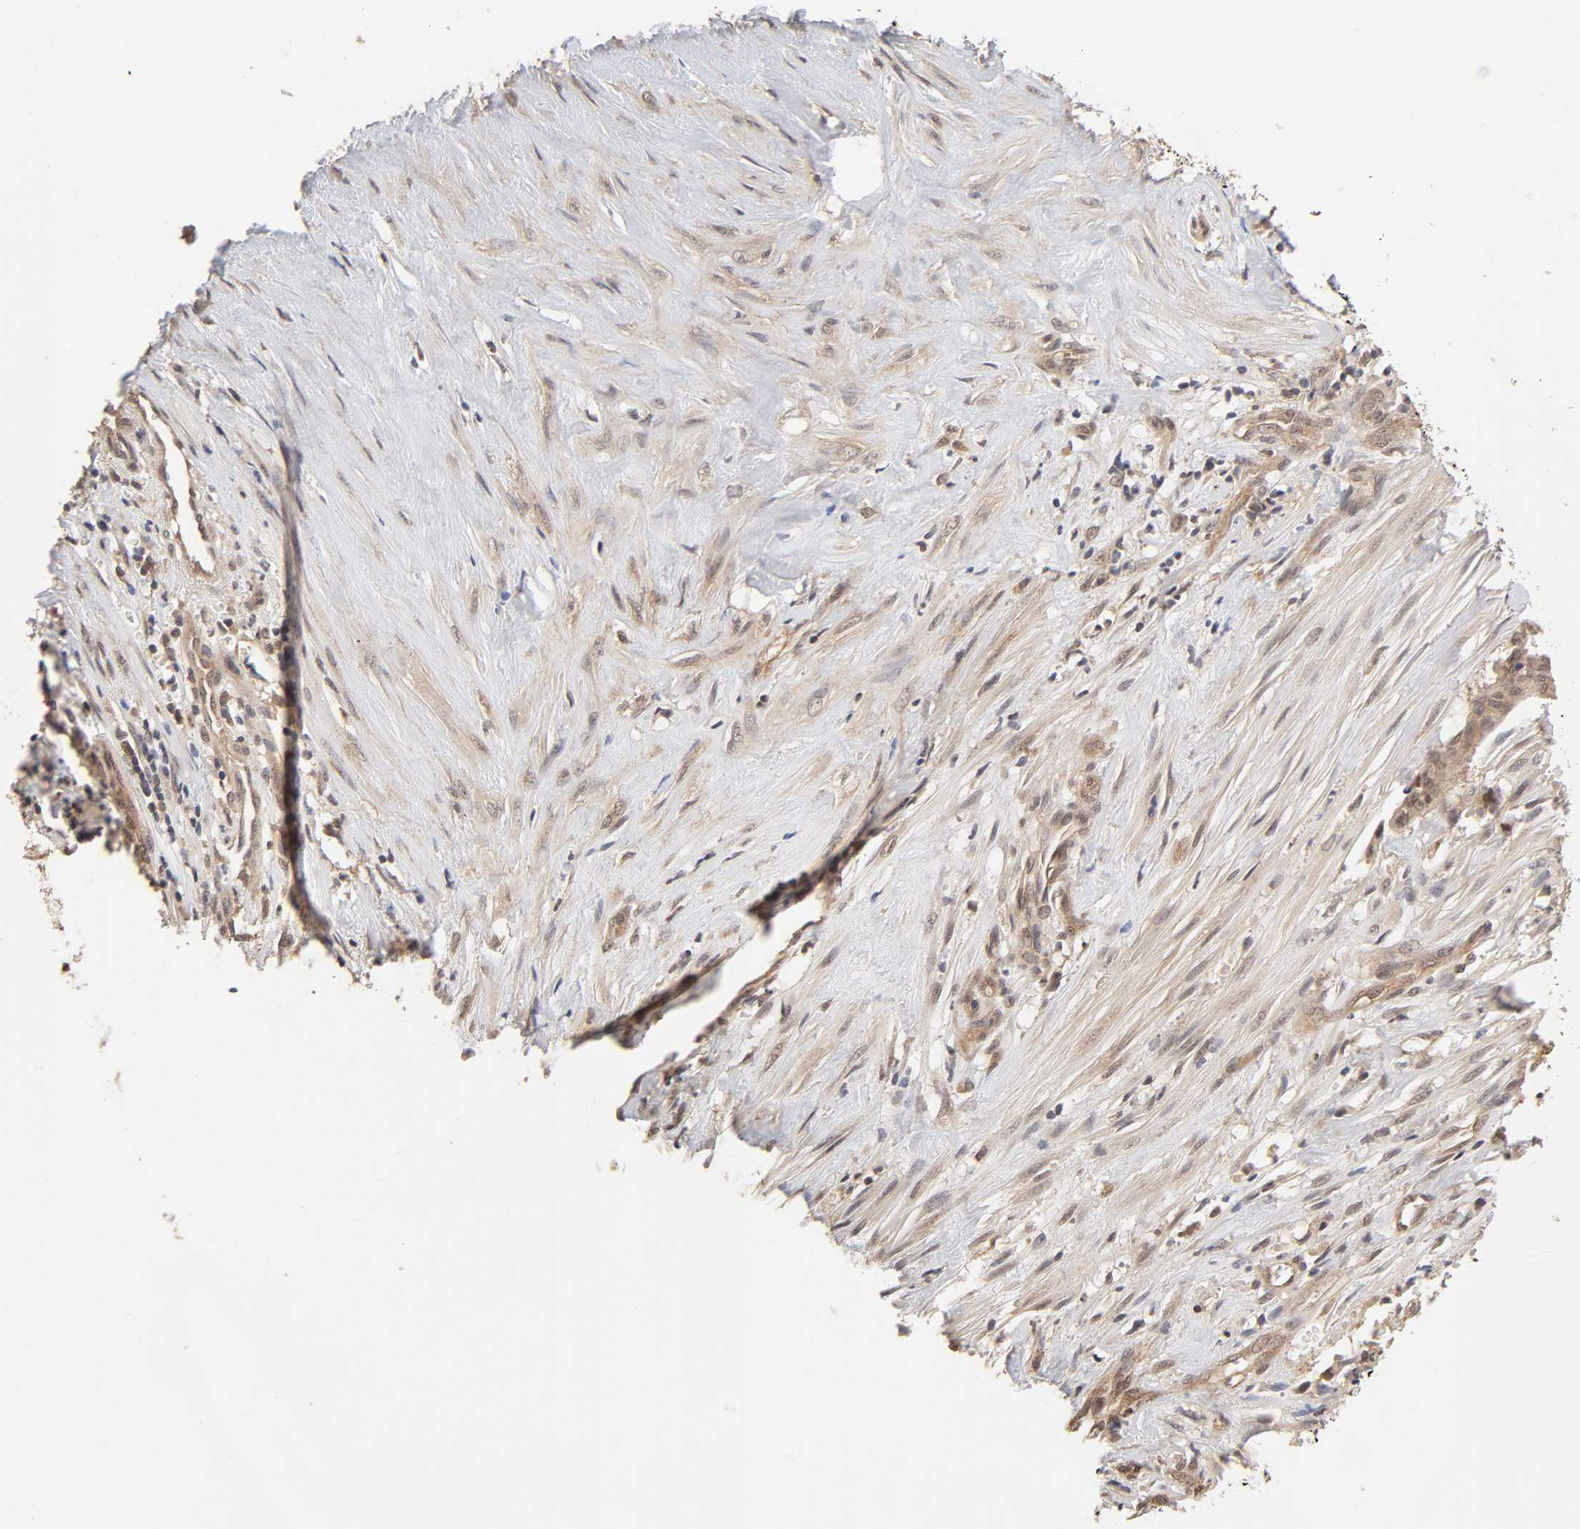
{"staining": {"intensity": "weak", "quantity": ">75%", "location": "cytoplasmic/membranous"}, "tissue": "liver cancer", "cell_type": "Tumor cells", "image_type": "cancer", "snomed": [{"axis": "morphology", "description": "Cholangiocarcinoma"}, {"axis": "topography", "description": "Liver"}], "caption": "IHC image of neoplastic tissue: human liver cholangiocarcinoma stained using immunohistochemistry exhibits low levels of weak protein expression localized specifically in the cytoplasmic/membranous of tumor cells, appearing as a cytoplasmic/membranous brown color.", "gene": "MAPK1", "patient": {"sex": "female", "age": 70}}